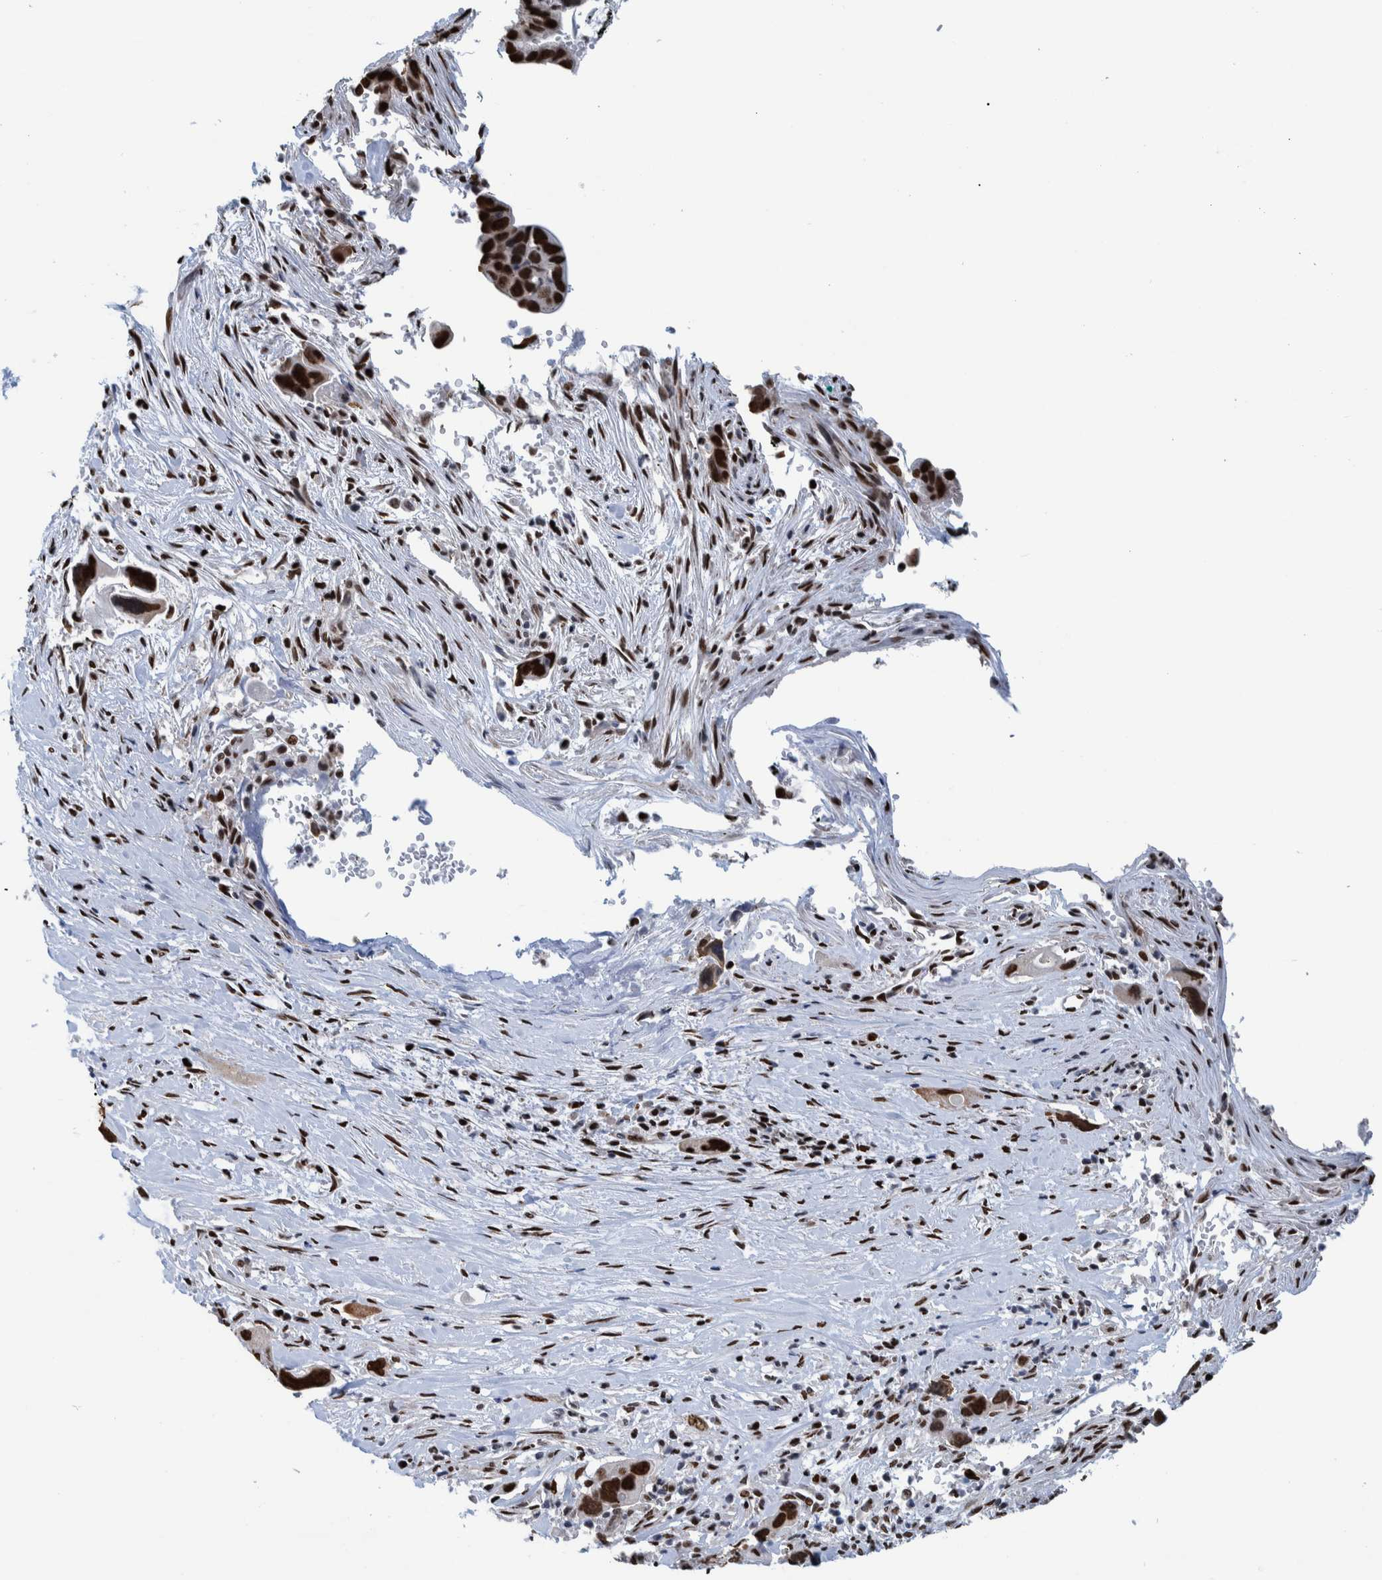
{"staining": {"intensity": "strong", "quantity": ">75%", "location": "nuclear"}, "tissue": "pancreatic cancer", "cell_type": "Tumor cells", "image_type": "cancer", "snomed": [{"axis": "morphology", "description": "Adenocarcinoma, NOS"}, {"axis": "topography", "description": "Pancreas"}], "caption": "This image displays pancreatic cancer stained with IHC to label a protein in brown. The nuclear of tumor cells show strong positivity for the protein. Nuclei are counter-stained blue.", "gene": "HEATR9", "patient": {"sex": "female", "age": 70}}